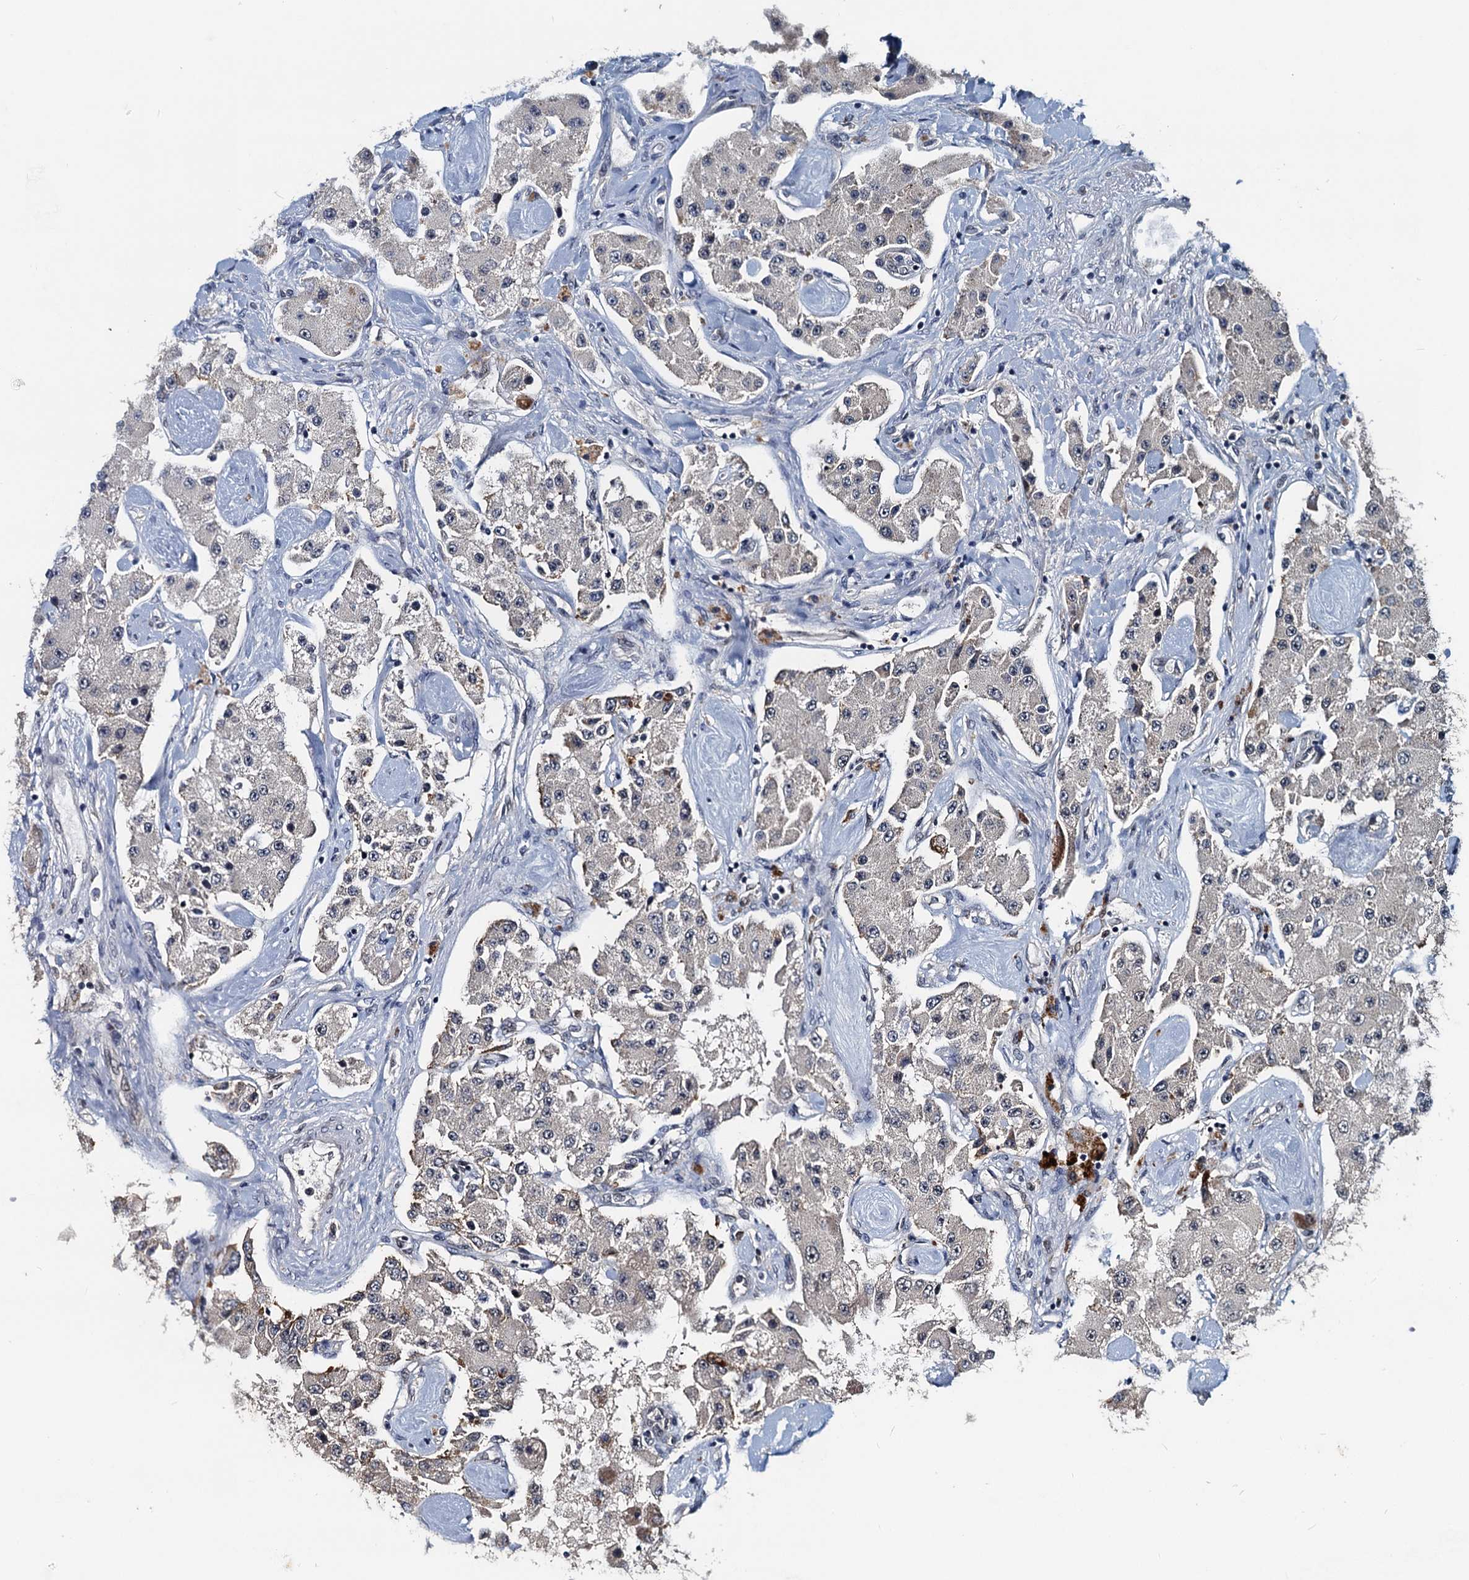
{"staining": {"intensity": "negative", "quantity": "none", "location": "none"}, "tissue": "carcinoid", "cell_type": "Tumor cells", "image_type": "cancer", "snomed": [{"axis": "morphology", "description": "Carcinoid, malignant, NOS"}, {"axis": "topography", "description": "Pancreas"}], "caption": "Human carcinoid stained for a protein using immunohistochemistry exhibits no expression in tumor cells.", "gene": "RITA1", "patient": {"sex": "male", "age": 41}}